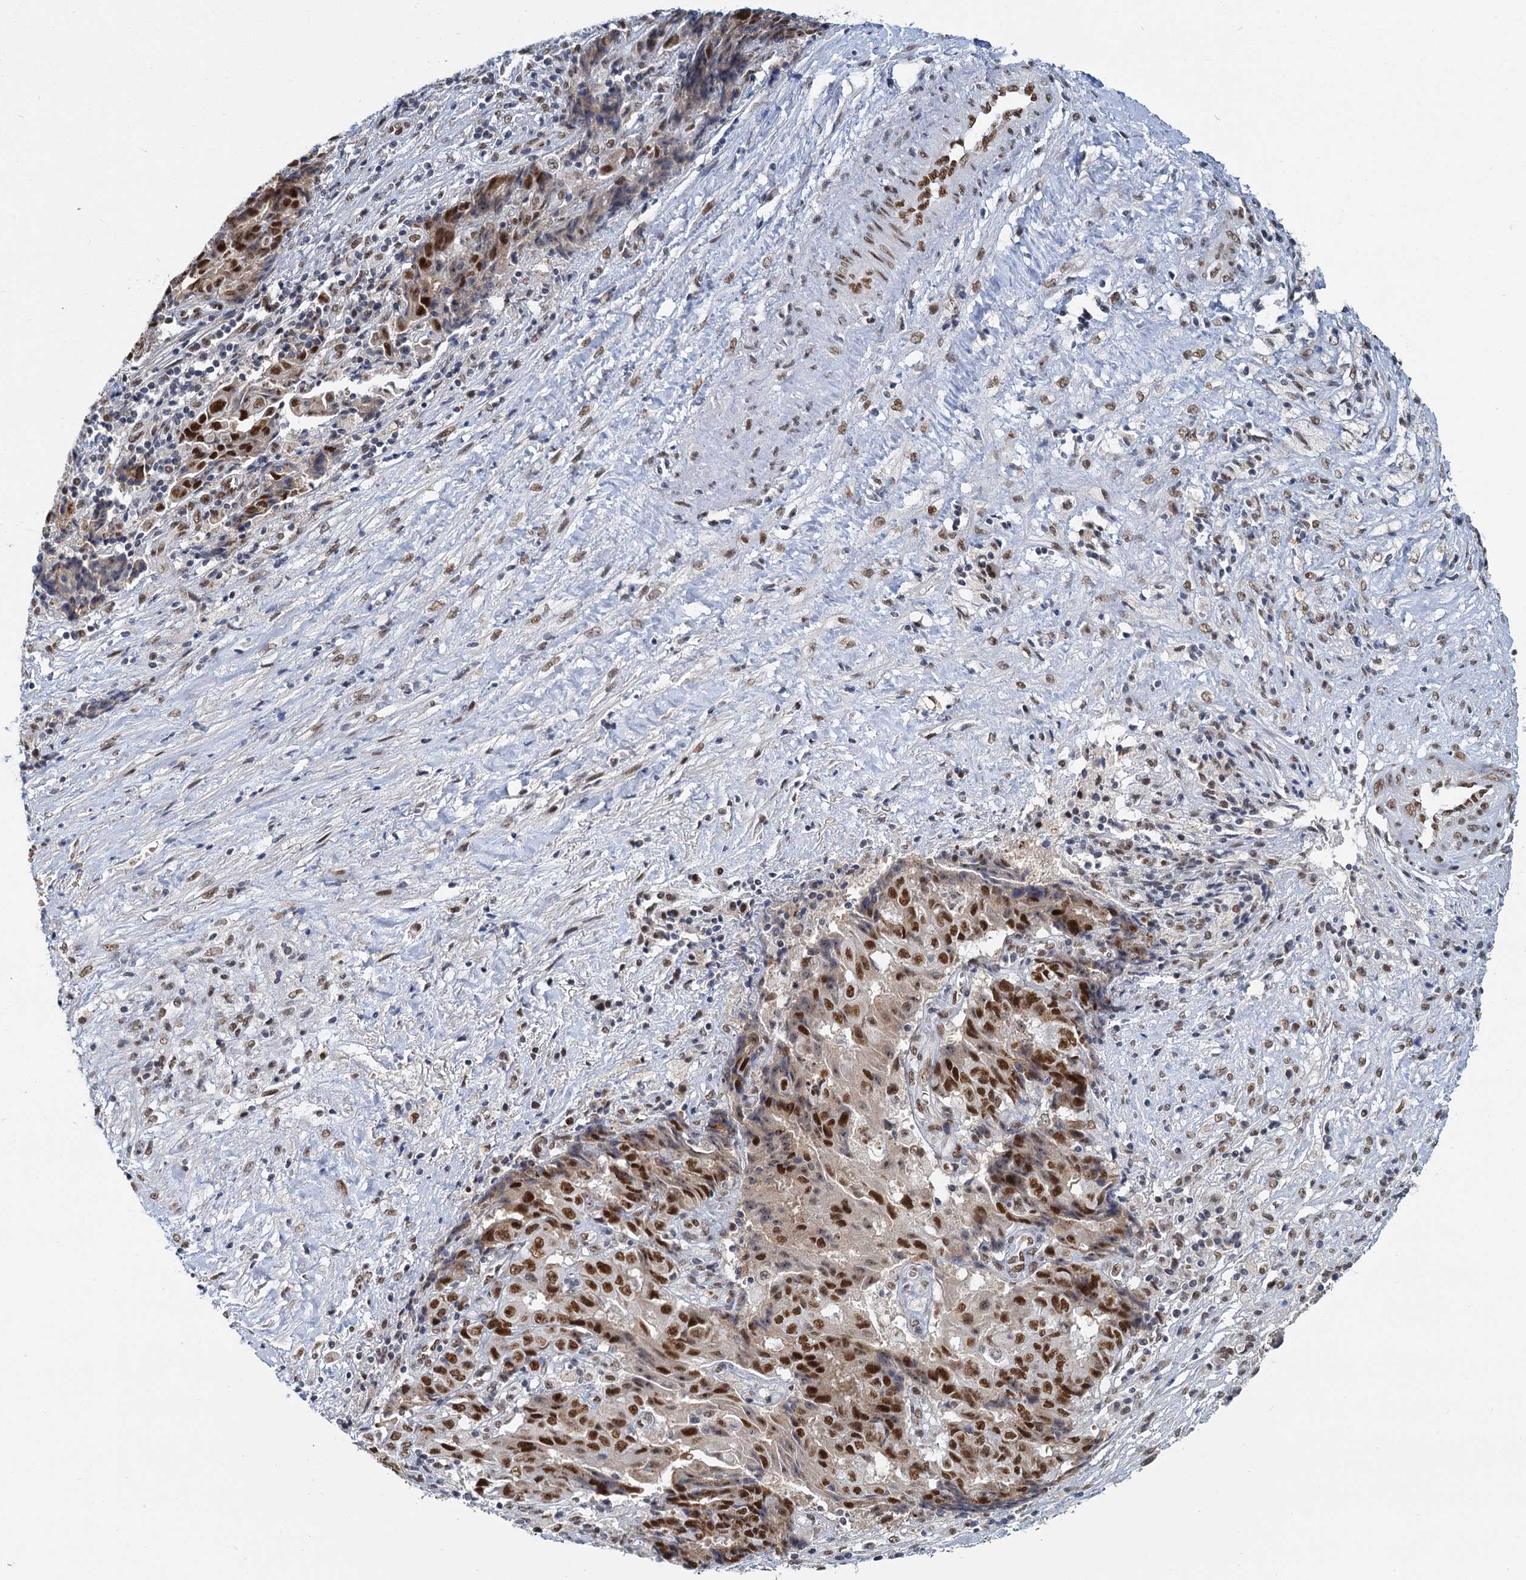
{"staining": {"intensity": "strong", "quantity": ">75%", "location": "nuclear"}, "tissue": "ovarian cancer", "cell_type": "Tumor cells", "image_type": "cancer", "snomed": [{"axis": "morphology", "description": "Carcinoma, endometroid"}, {"axis": "topography", "description": "Ovary"}], "caption": "This histopathology image exhibits ovarian cancer (endometroid carcinoma) stained with immunohistochemistry to label a protein in brown. The nuclear of tumor cells show strong positivity for the protein. Nuclei are counter-stained blue.", "gene": "RPRD1A", "patient": {"sex": "female", "age": 42}}